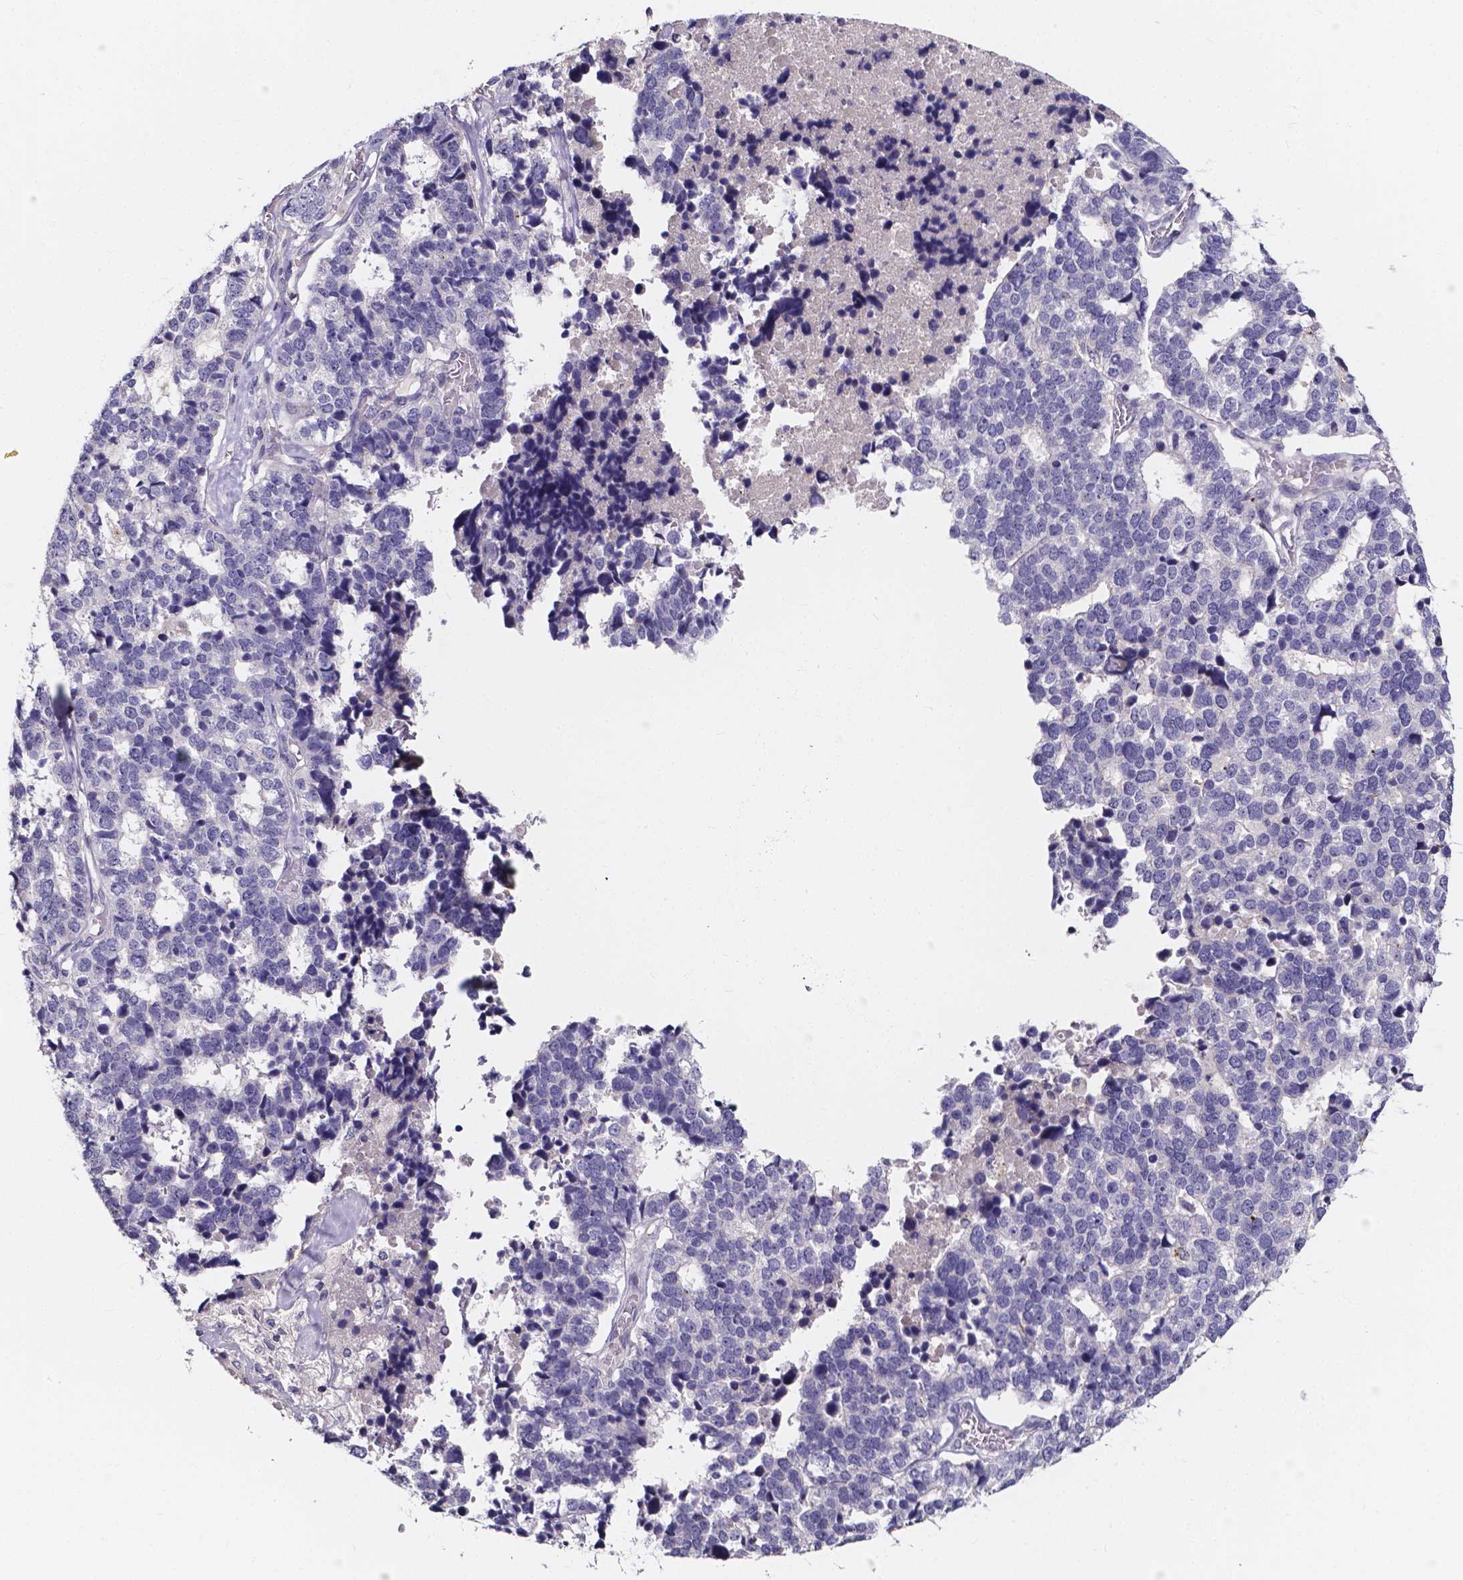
{"staining": {"intensity": "negative", "quantity": "none", "location": "none"}, "tissue": "stomach cancer", "cell_type": "Tumor cells", "image_type": "cancer", "snomed": [{"axis": "morphology", "description": "Adenocarcinoma, NOS"}, {"axis": "topography", "description": "Stomach"}], "caption": "Protein analysis of stomach cancer exhibits no significant expression in tumor cells.", "gene": "SPOCD1", "patient": {"sex": "male", "age": 69}}